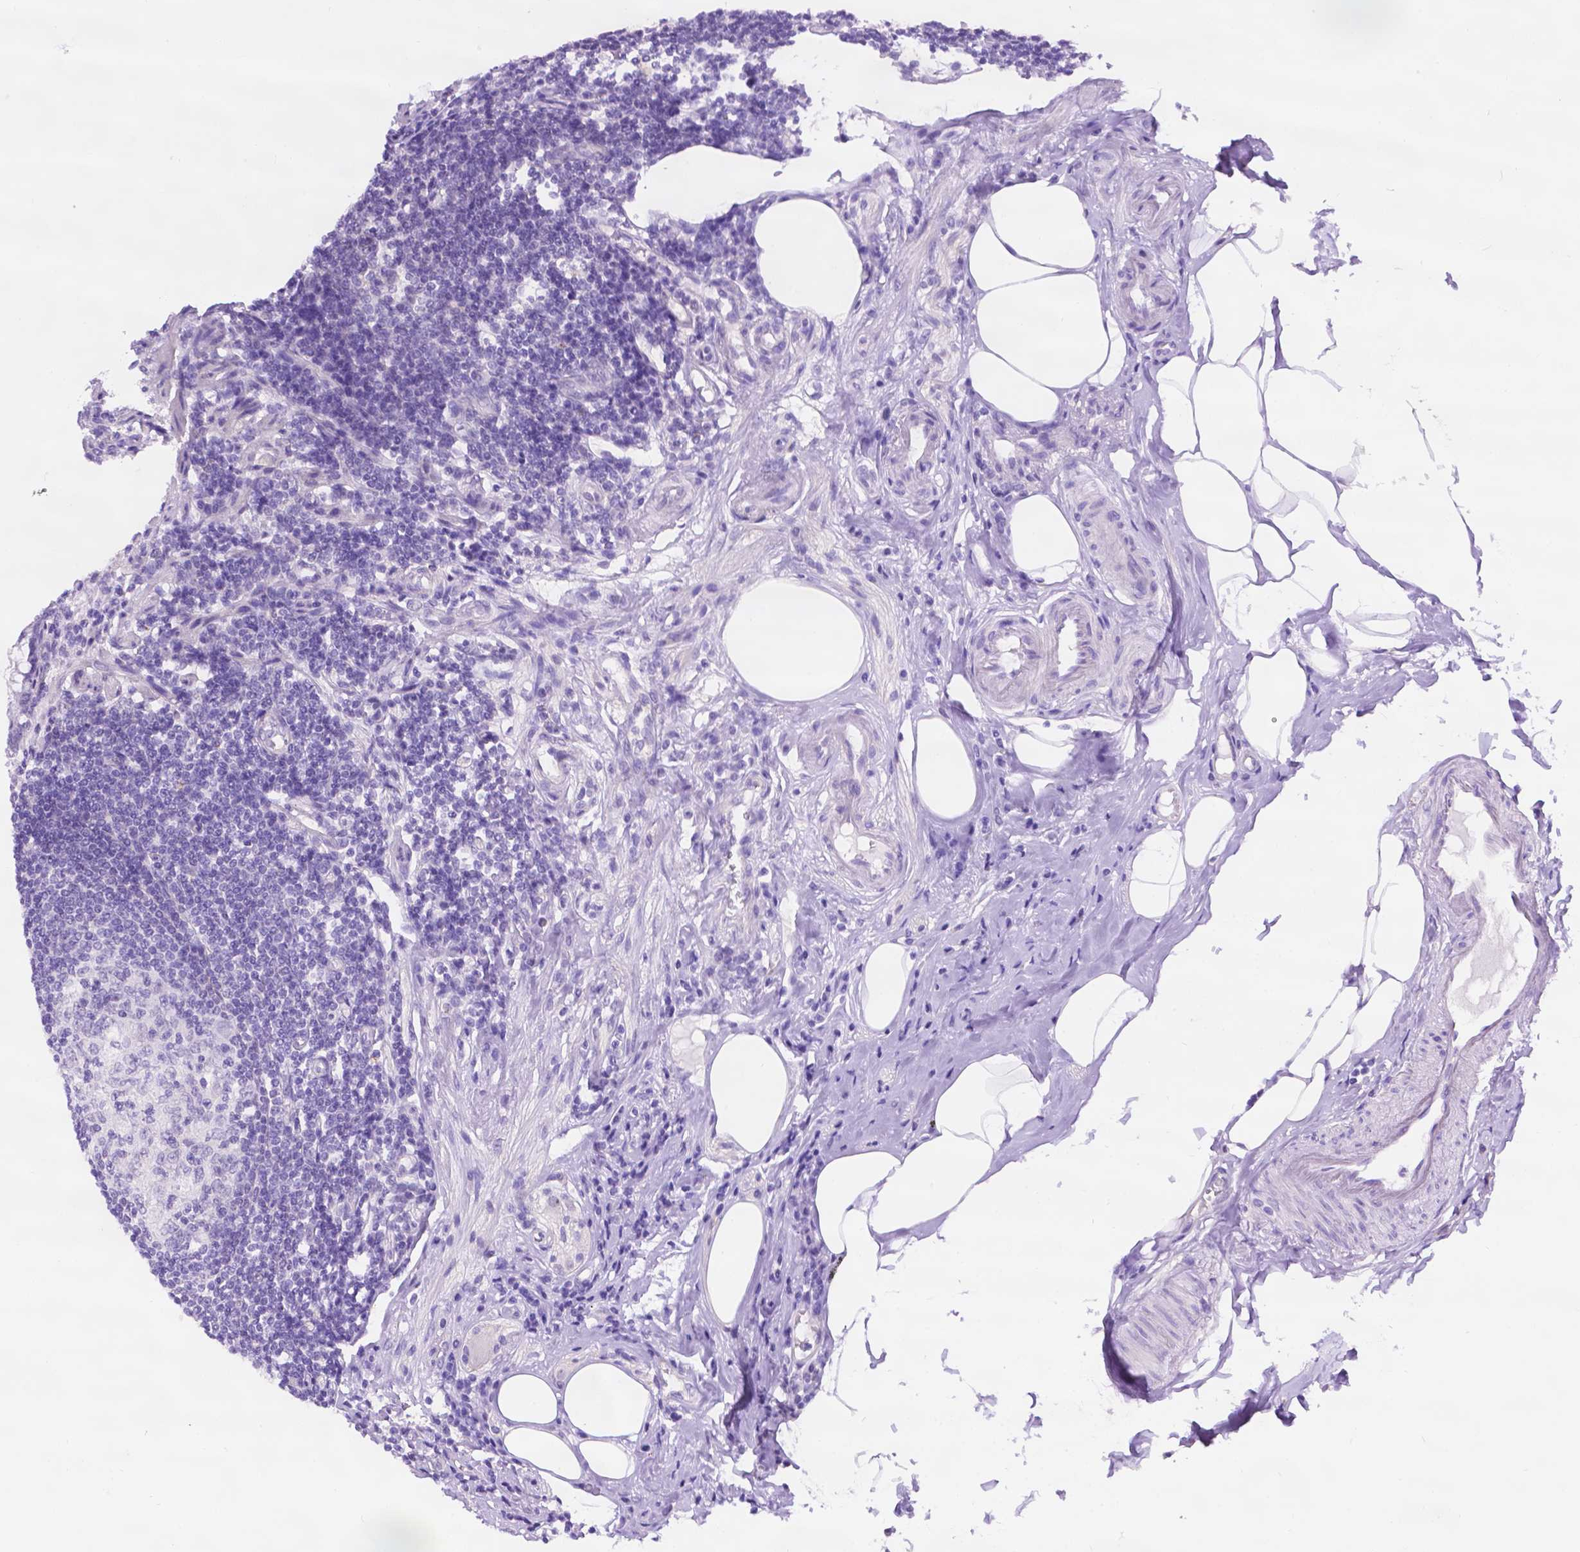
{"staining": {"intensity": "negative", "quantity": "none", "location": "none"}, "tissue": "appendix", "cell_type": "Glandular cells", "image_type": "normal", "snomed": [{"axis": "morphology", "description": "Normal tissue, NOS"}, {"axis": "topography", "description": "Appendix"}], "caption": "High magnification brightfield microscopy of unremarkable appendix stained with DAB (brown) and counterstained with hematoxylin (blue): glandular cells show no significant expression.", "gene": "TACSTD2", "patient": {"sex": "female", "age": 57}}